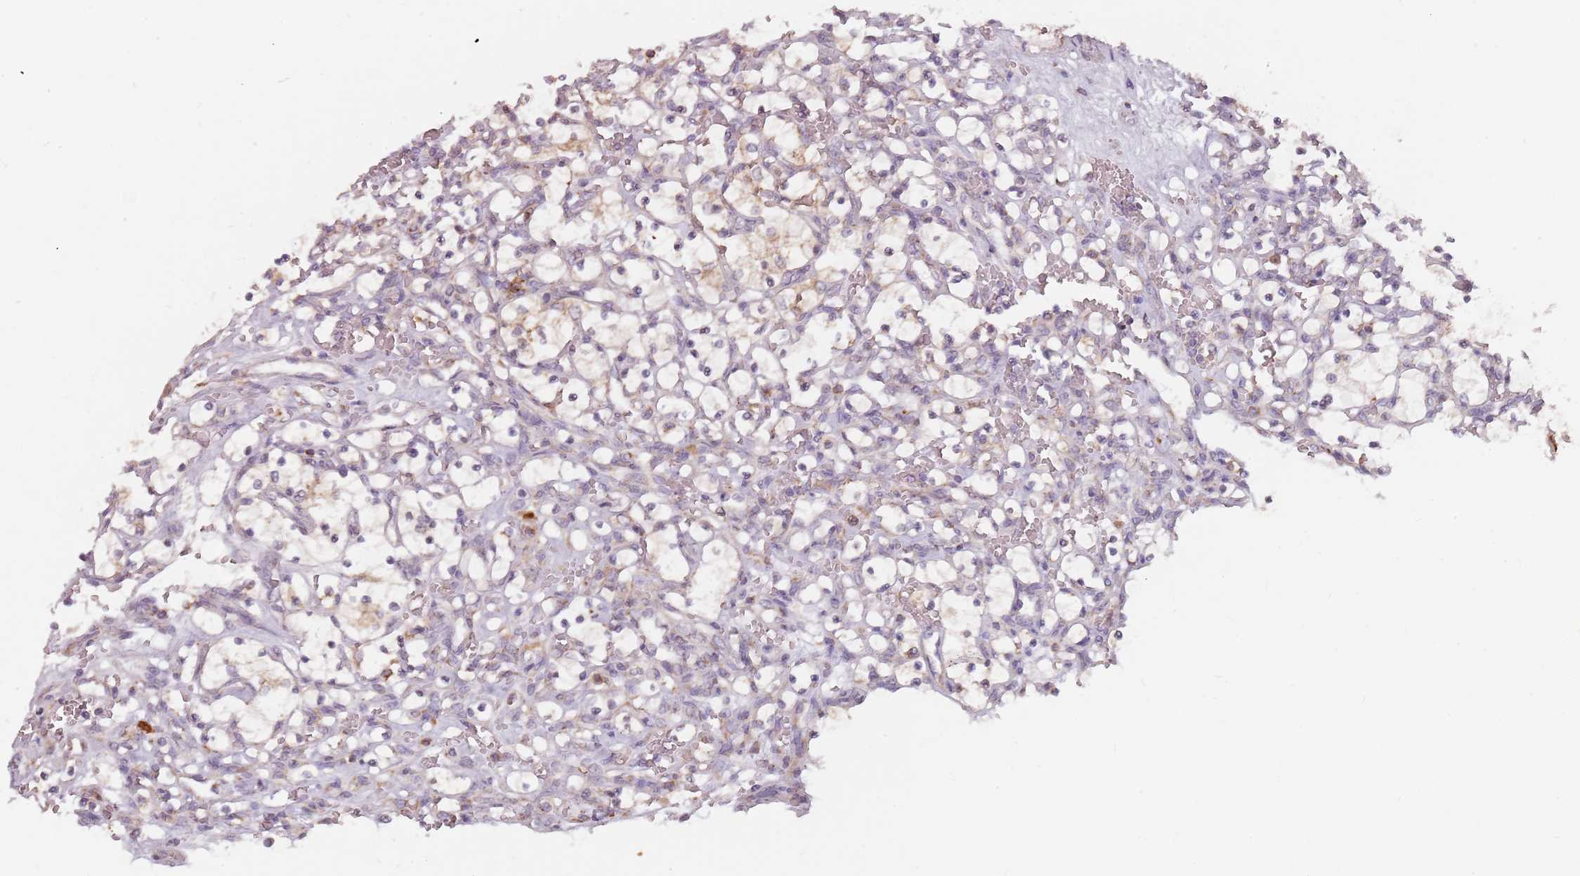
{"staining": {"intensity": "weak", "quantity": "<25%", "location": "cytoplasmic/membranous"}, "tissue": "renal cancer", "cell_type": "Tumor cells", "image_type": "cancer", "snomed": [{"axis": "morphology", "description": "Adenocarcinoma, NOS"}, {"axis": "topography", "description": "Kidney"}], "caption": "The immunohistochemistry micrograph has no significant expression in tumor cells of renal cancer (adenocarcinoma) tissue.", "gene": "RPS9", "patient": {"sex": "female", "age": 69}}